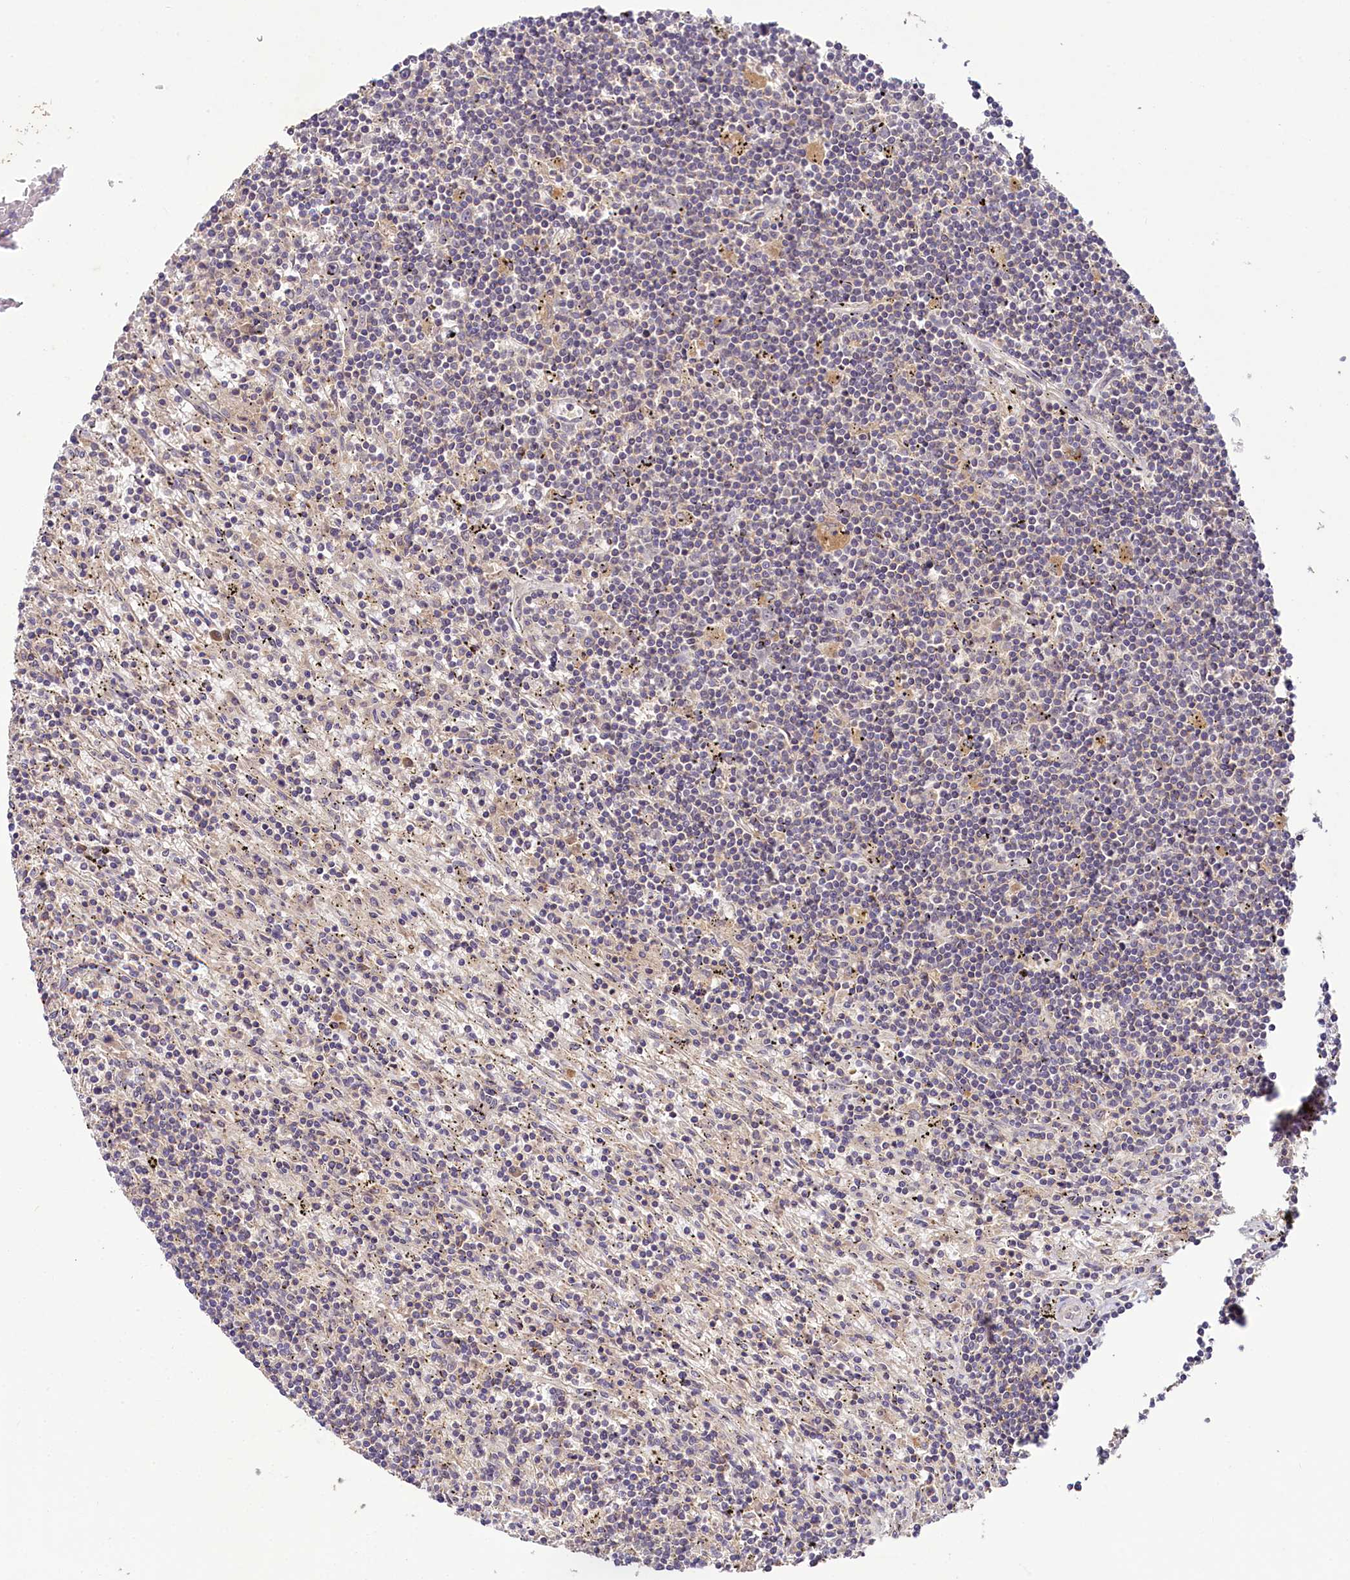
{"staining": {"intensity": "negative", "quantity": "none", "location": "none"}, "tissue": "lymphoma", "cell_type": "Tumor cells", "image_type": "cancer", "snomed": [{"axis": "morphology", "description": "Malignant lymphoma, non-Hodgkin's type, Low grade"}, {"axis": "topography", "description": "Spleen"}], "caption": "This is a histopathology image of immunohistochemistry (IHC) staining of malignant lymphoma, non-Hodgkin's type (low-grade), which shows no positivity in tumor cells. Nuclei are stained in blue.", "gene": "TMEM39A", "patient": {"sex": "male", "age": 76}}